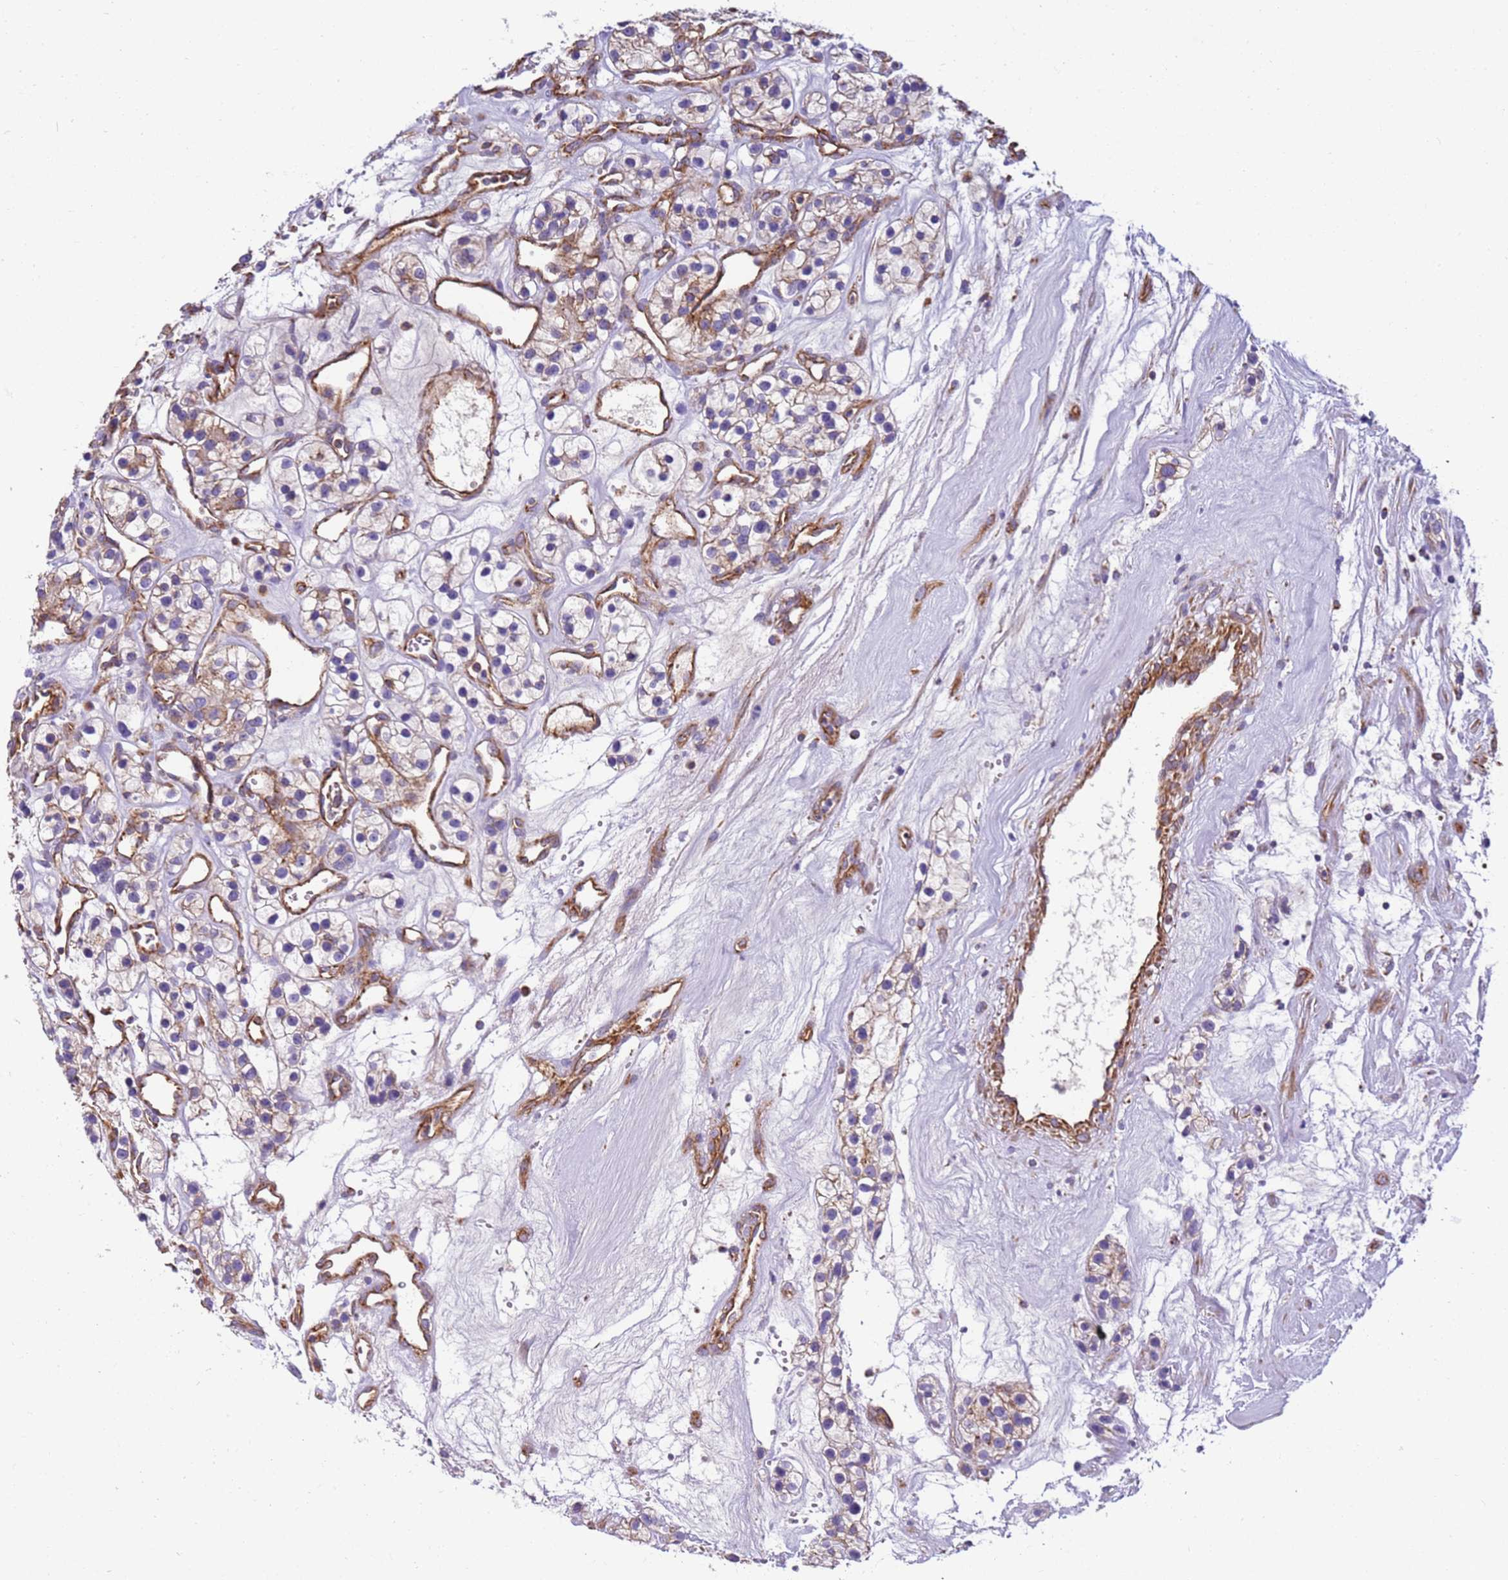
{"staining": {"intensity": "negative", "quantity": "none", "location": "none"}, "tissue": "renal cancer", "cell_type": "Tumor cells", "image_type": "cancer", "snomed": [{"axis": "morphology", "description": "Adenocarcinoma, NOS"}, {"axis": "topography", "description": "Kidney"}], "caption": "There is no significant staining in tumor cells of renal cancer (adenocarcinoma).", "gene": "MRPL20", "patient": {"sex": "female", "age": 57}}